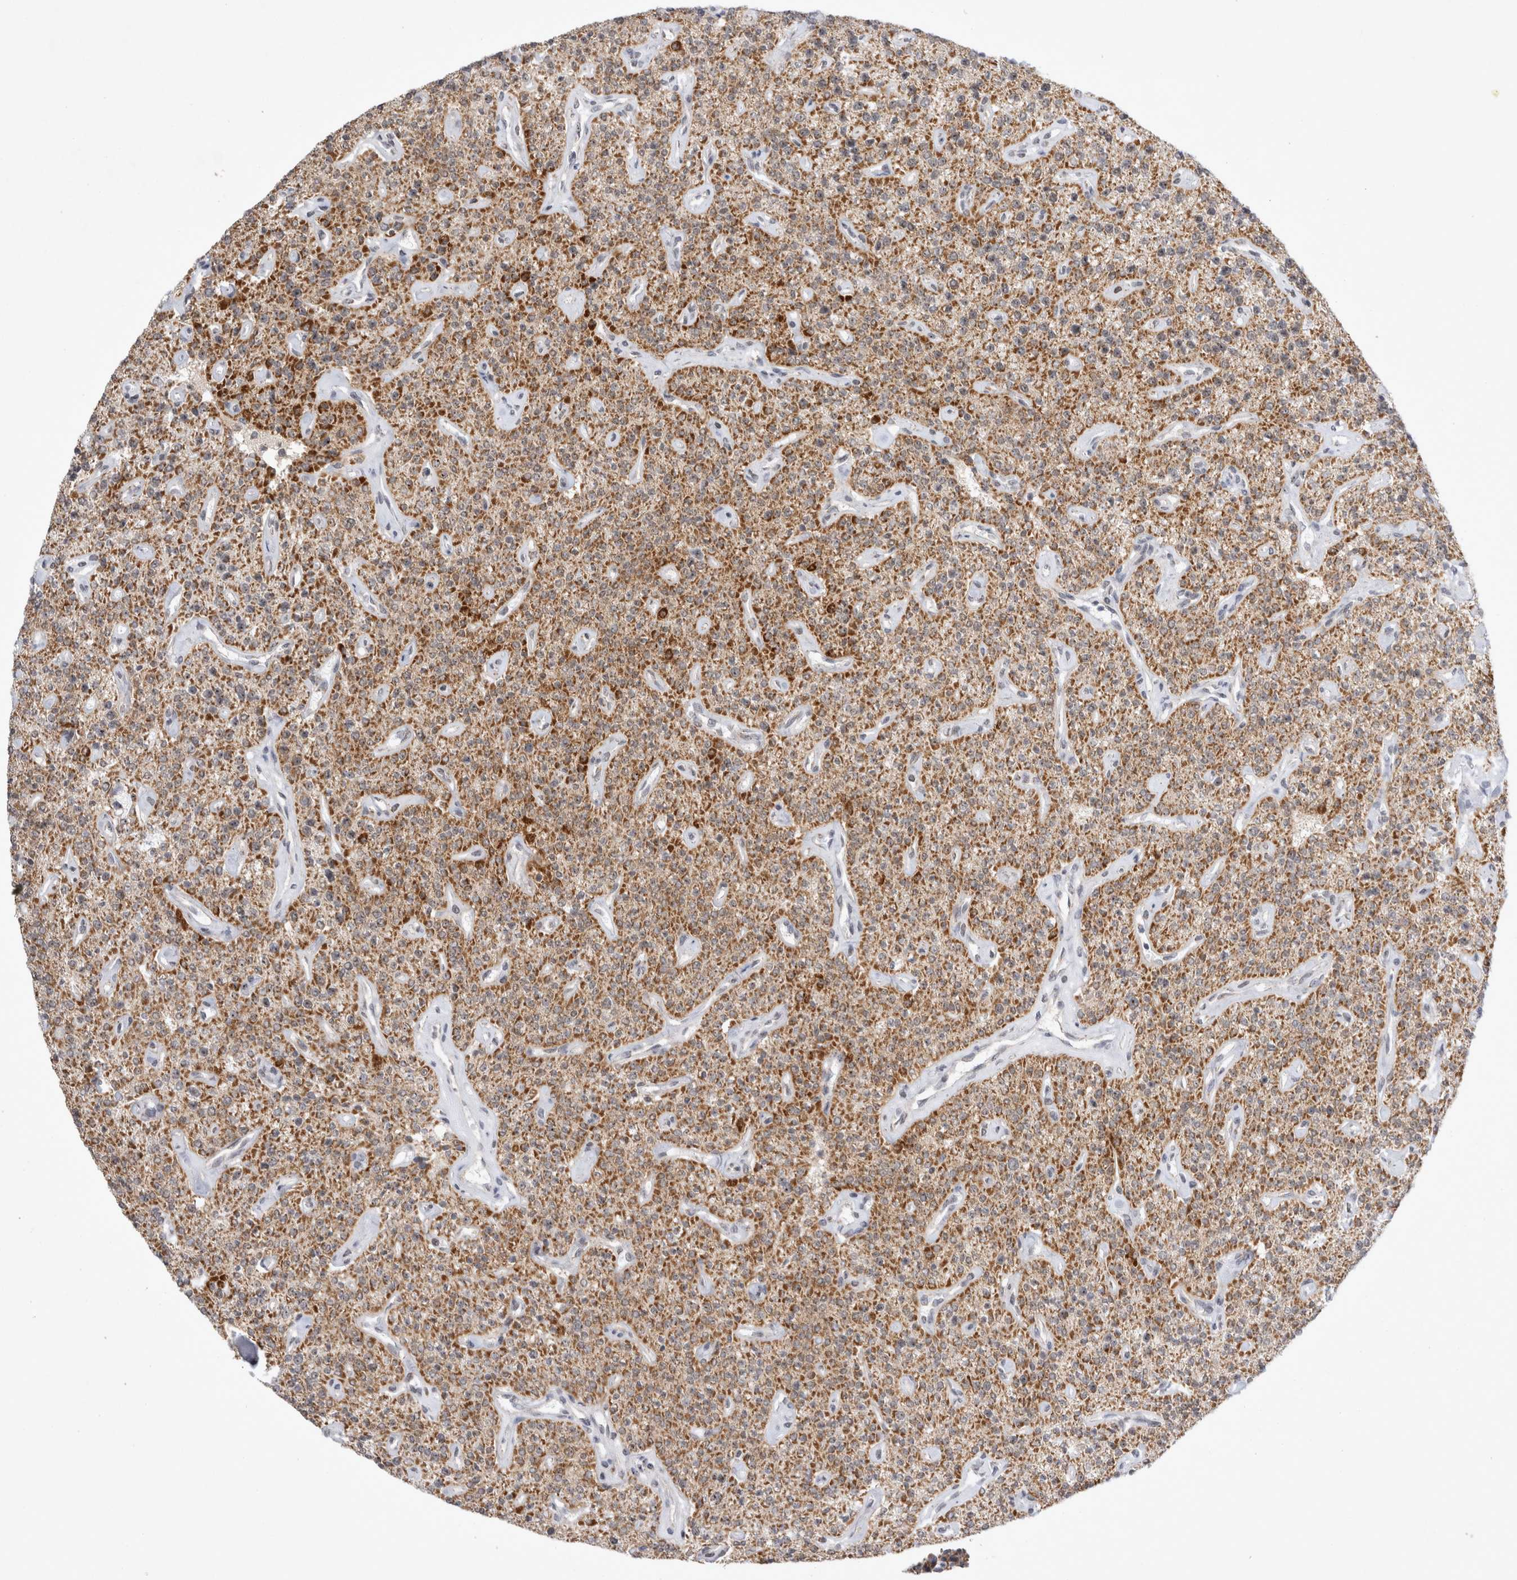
{"staining": {"intensity": "strong", "quantity": ">75%", "location": "cytoplasmic/membranous"}, "tissue": "parathyroid gland", "cell_type": "Glandular cells", "image_type": "normal", "snomed": [{"axis": "morphology", "description": "Normal tissue, NOS"}, {"axis": "topography", "description": "Parathyroid gland"}], "caption": "IHC photomicrograph of normal parathyroid gland: human parathyroid gland stained using immunohistochemistry (IHC) demonstrates high levels of strong protein expression localized specifically in the cytoplasmic/membranous of glandular cells, appearing as a cytoplasmic/membranous brown color.", "gene": "MRPL37", "patient": {"sex": "male", "age": 46}}